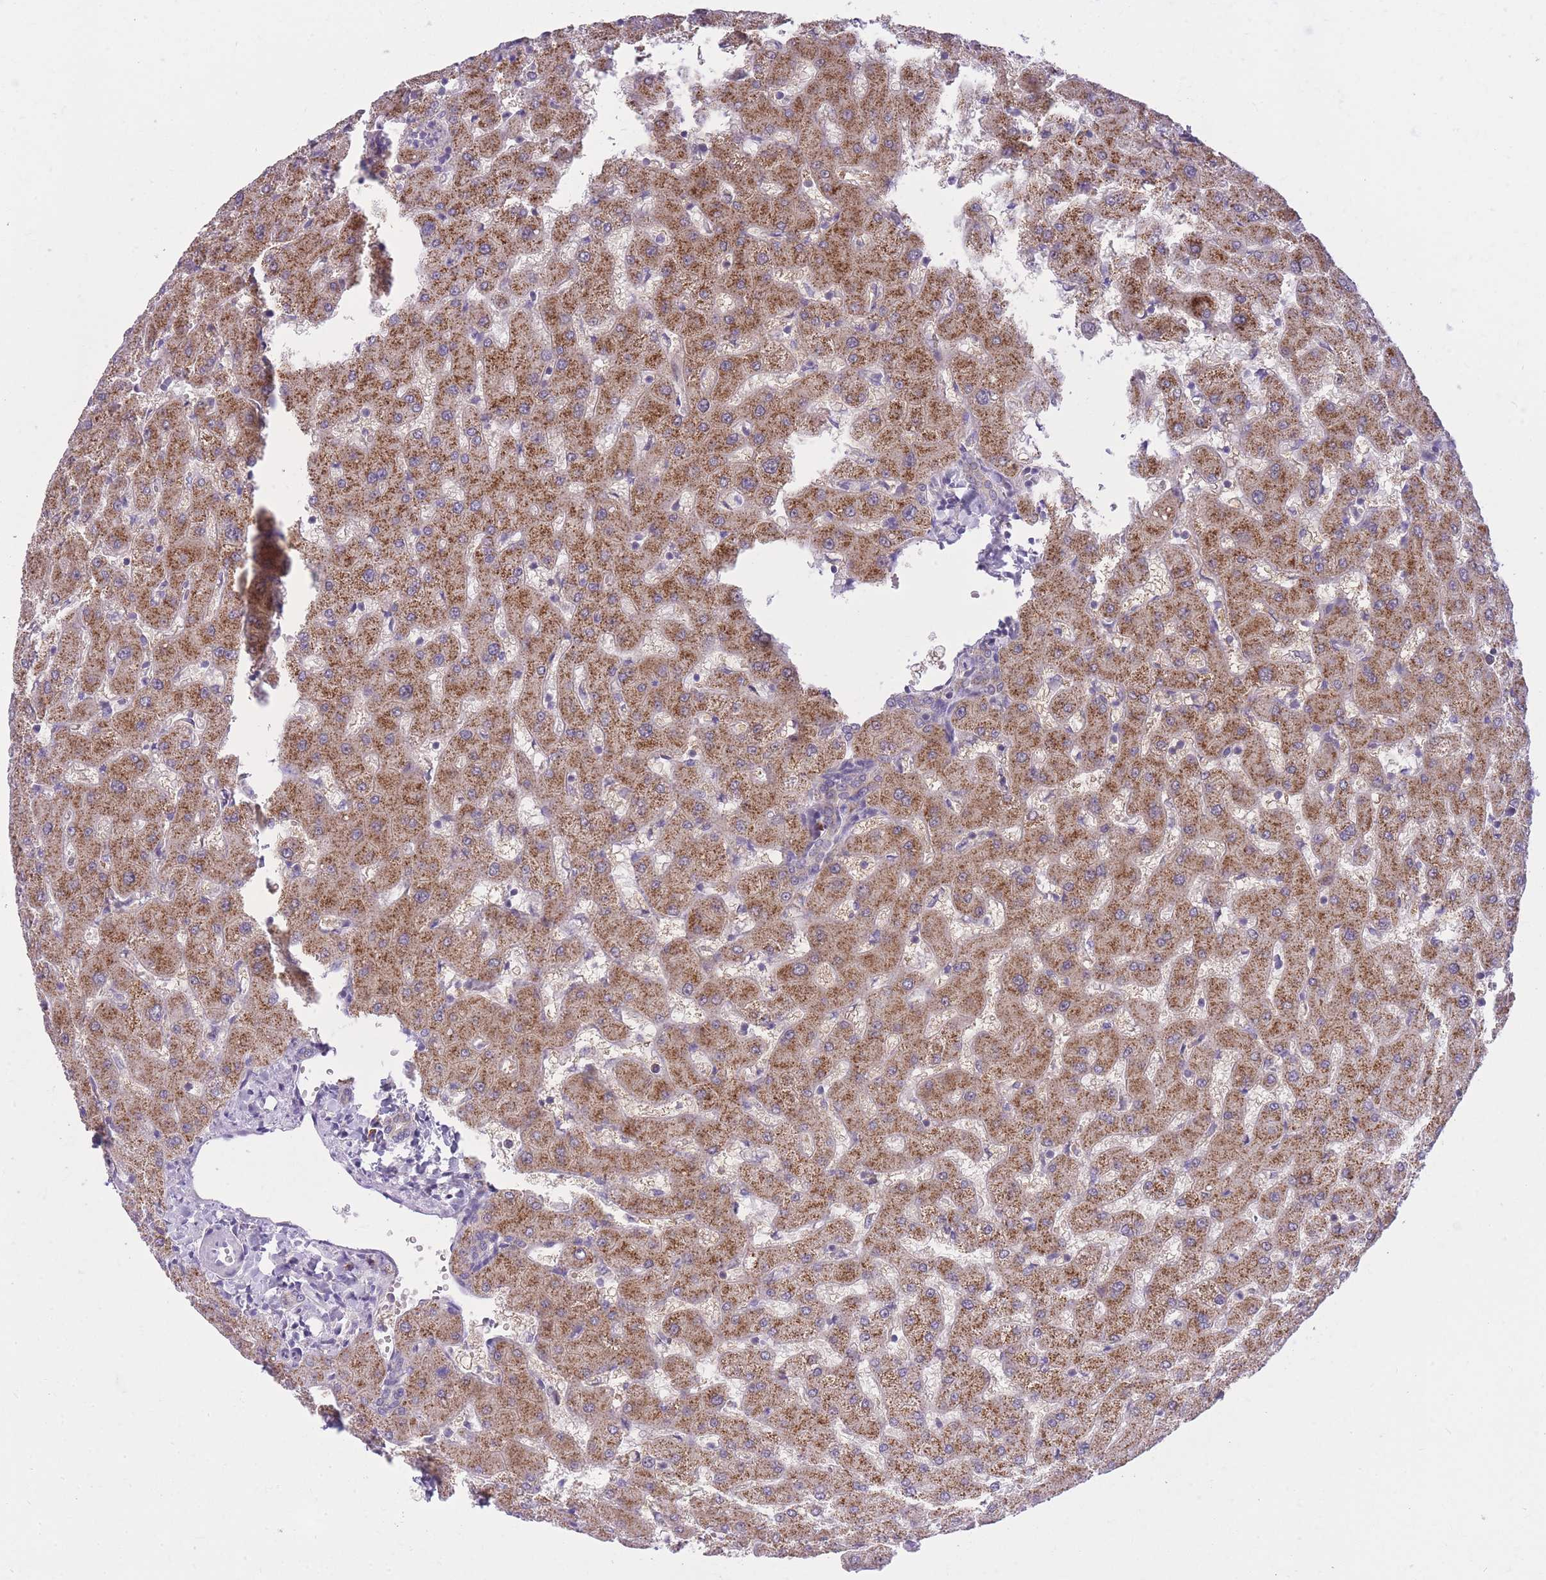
{"staining": {"intensity": "negative", "quantity": "none", "location": "none"}, "tissue": "liver", "cell_type": "Cholangiocytes", "image_type": "normal", "snomed": [{"axis": "morphology", "description": "Normal tissue, NOS"}, {"axis": "topography", "description": "Liver"}], "caption": "Immunohistochemical staining of benign liver demonstrates no significant staining in cholangiocytes.", "gene": "COPG1", "patient": {"sex": "female", "age": 63}}